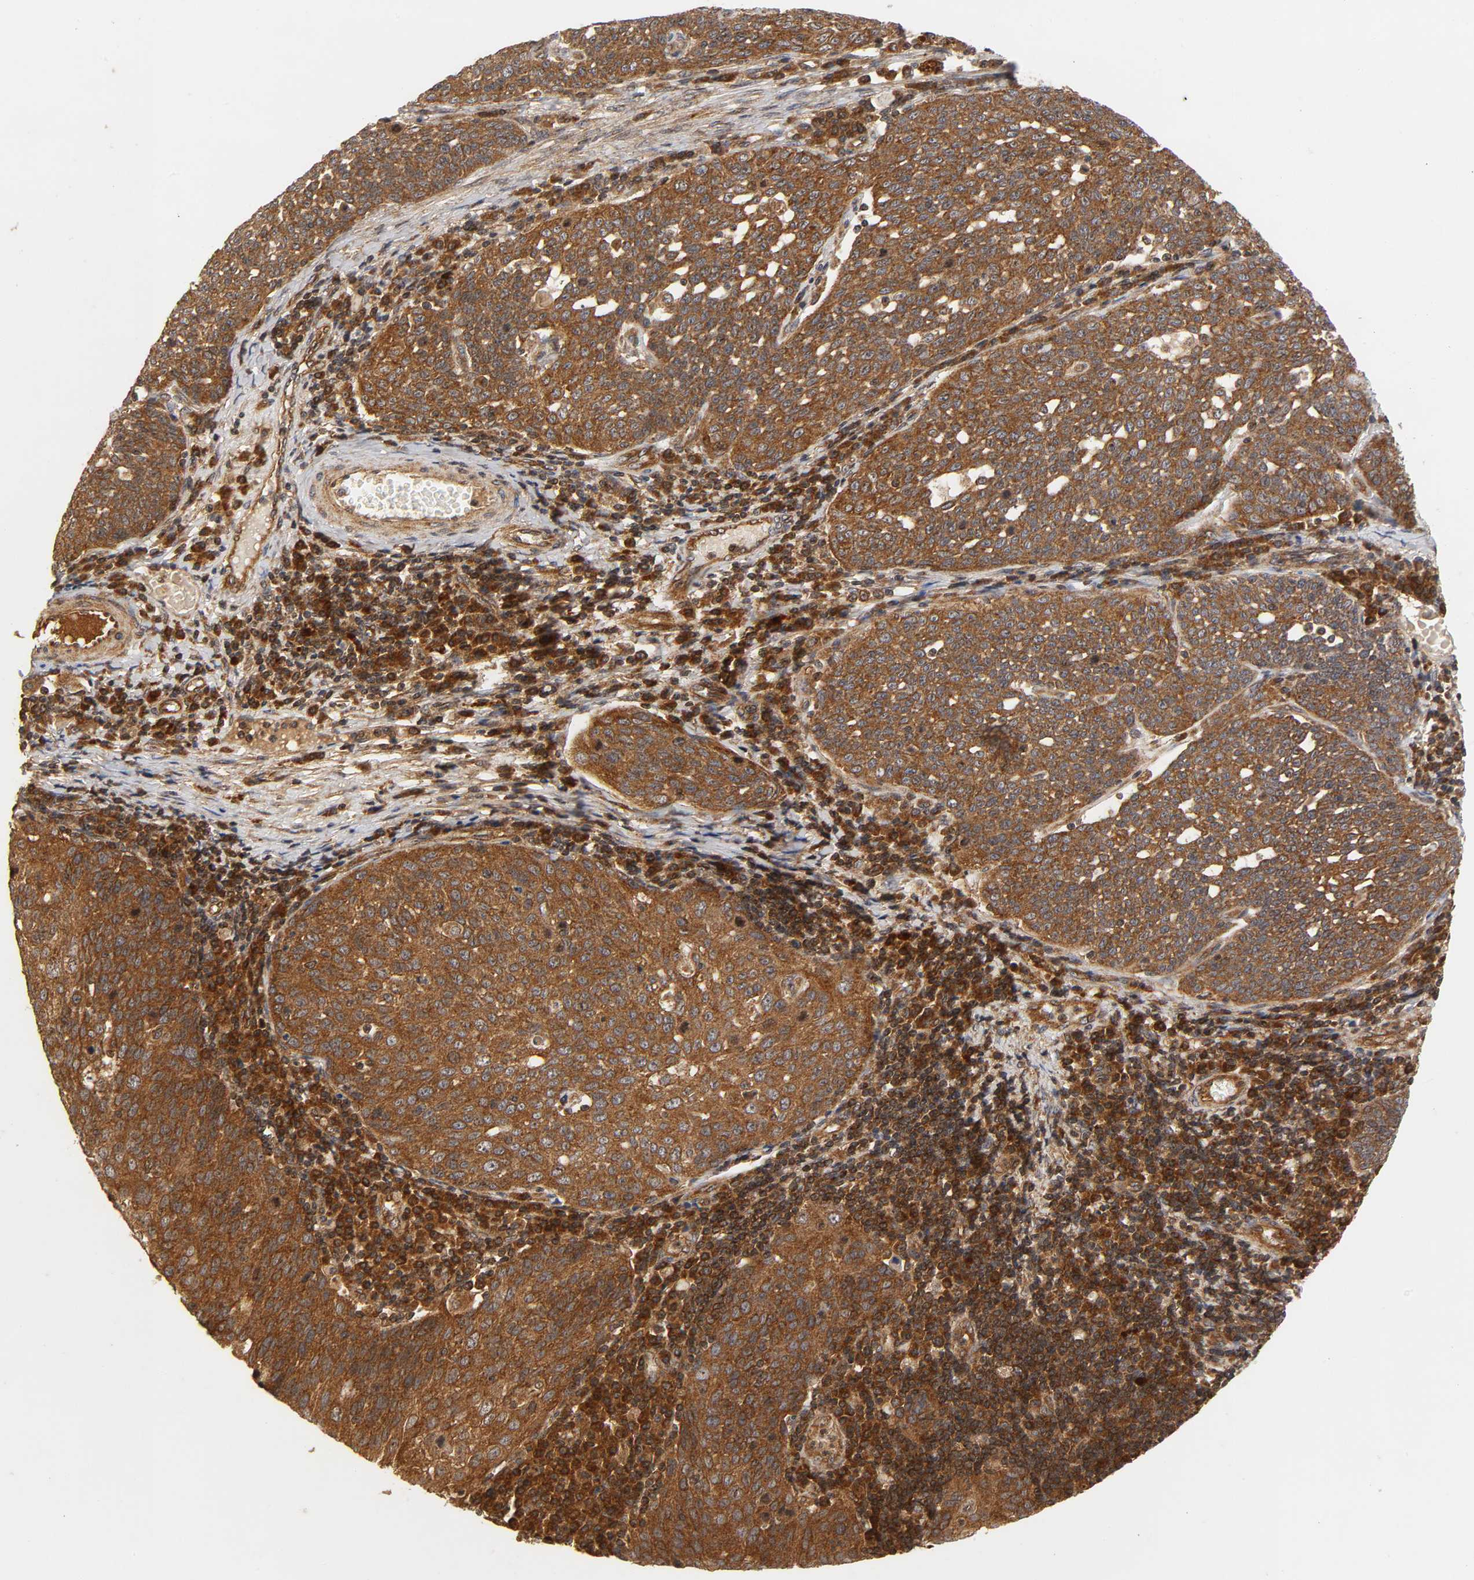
{"staining": {"intensity": "strong", "quantity": ">75%", "location": "cytoplasmic/membranous"}, "tissue": "cervical cancer", "cell_type": "Tumor cells", "image_type": "cancer", "snomed": [{"axis": "morphology", "description": "Squamous cell carcinoma, NOS"}, {"axis": "topography", "description": "Cervix"}], "caption": "Immunohistochemical staining of squamous cell carcinoma (cervical) exhibits high levels of strong cytoplasmic/membranous positivity in approximately >75% of tumor cells. Immunohistochemistry stains the protein in brown and the nuclei are stained blue.", "gene": "IKBKB", "patient": {"sex": "female", "age": 34}}